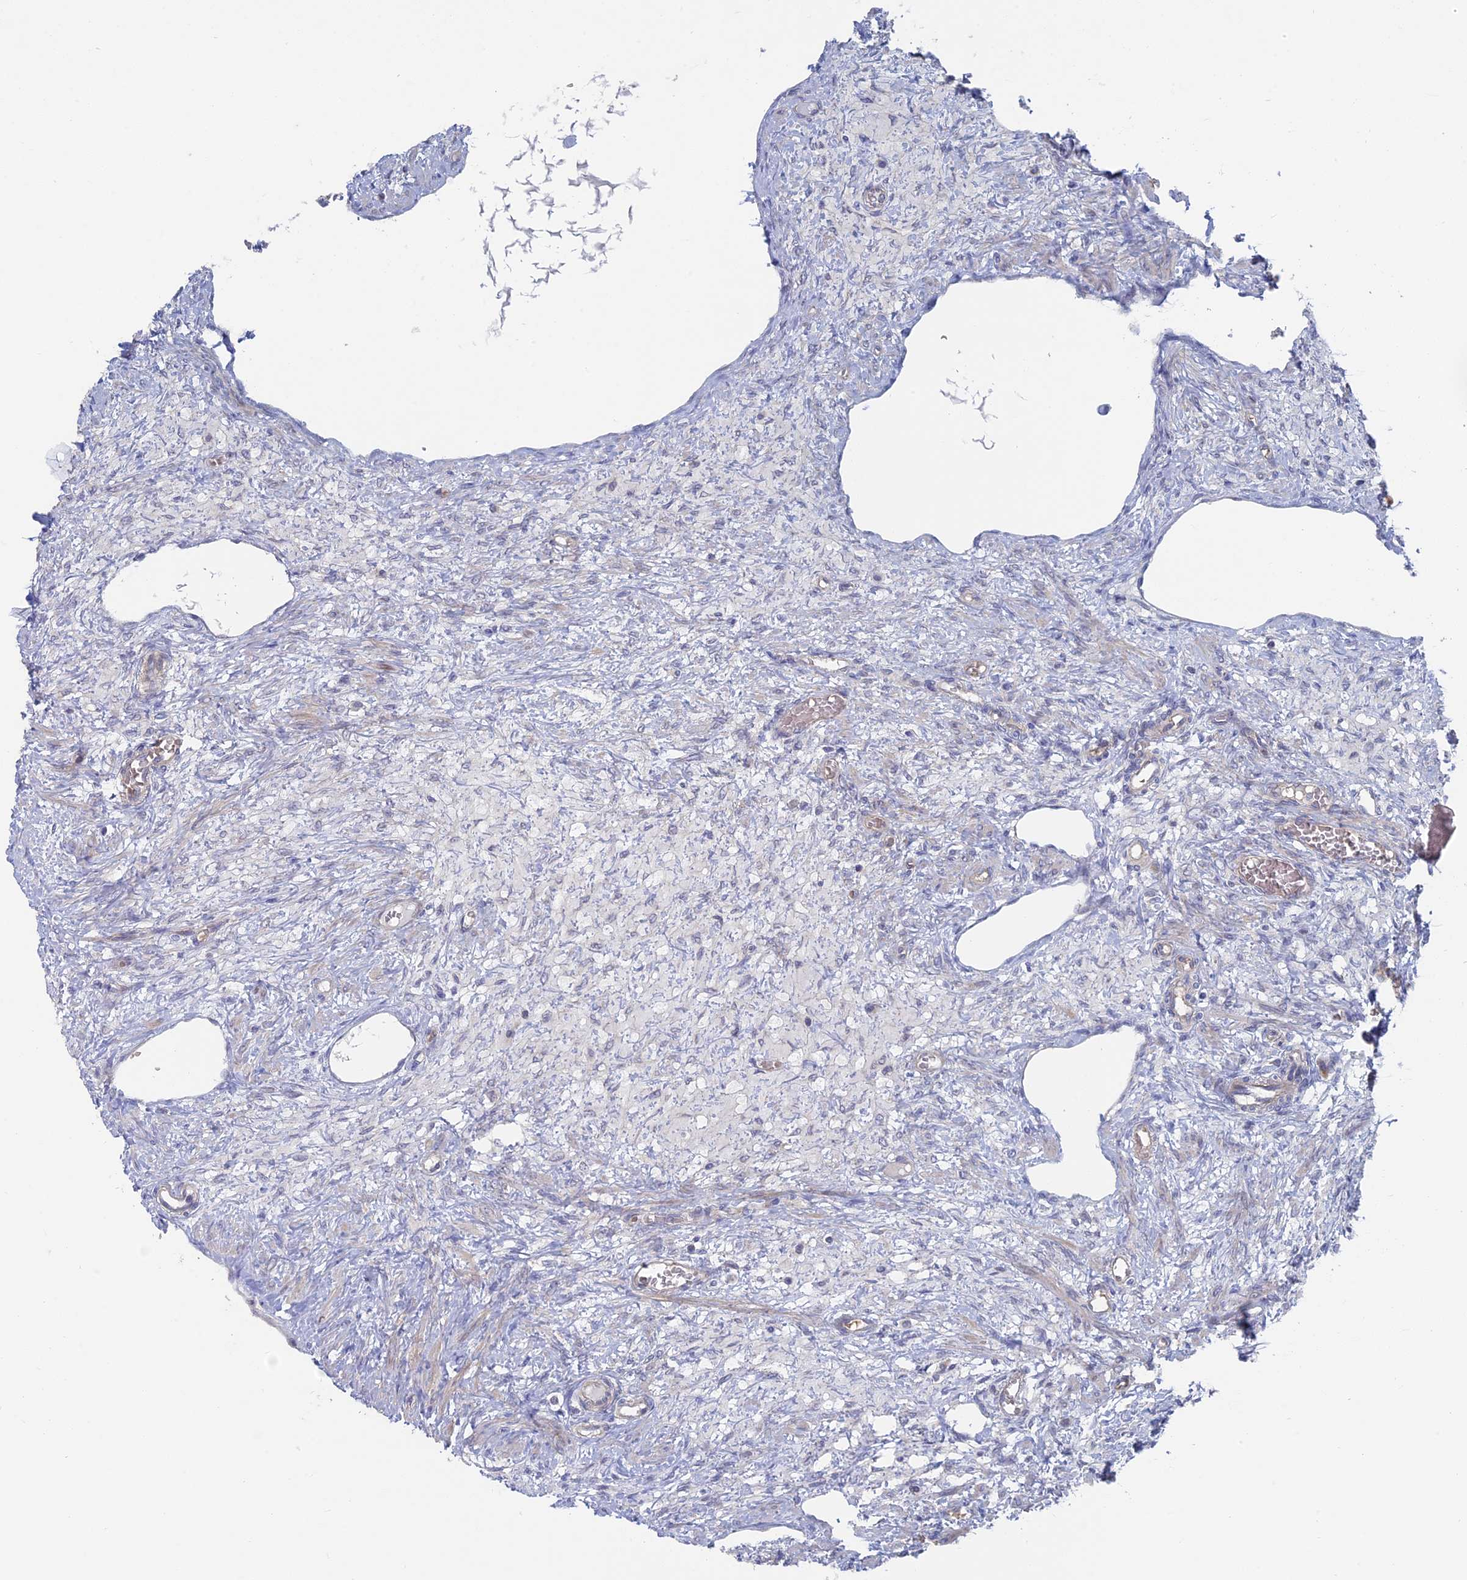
{"staining": {"intensity": "negative", "quantity": "none", "location": "none"}, "tissue": "ovary", "cell_type": "Ovarian stroma cells", "image_type": "normal", "snomed": [{"axis": "morphology", "description": "Normal tissue, NOS"}, {"axis": "topography", "description": "Ovary"}], "caption": "Immunohistochemistry (IHC) micrograph of normal ovary: human ovary stained with DAB (3,3'-diaminobenzidine) demonstrates no significant protein expression in ovarian stroma cells.", "gene": "TBC1D30", "patient": {"sex": "female", "age": 27}}